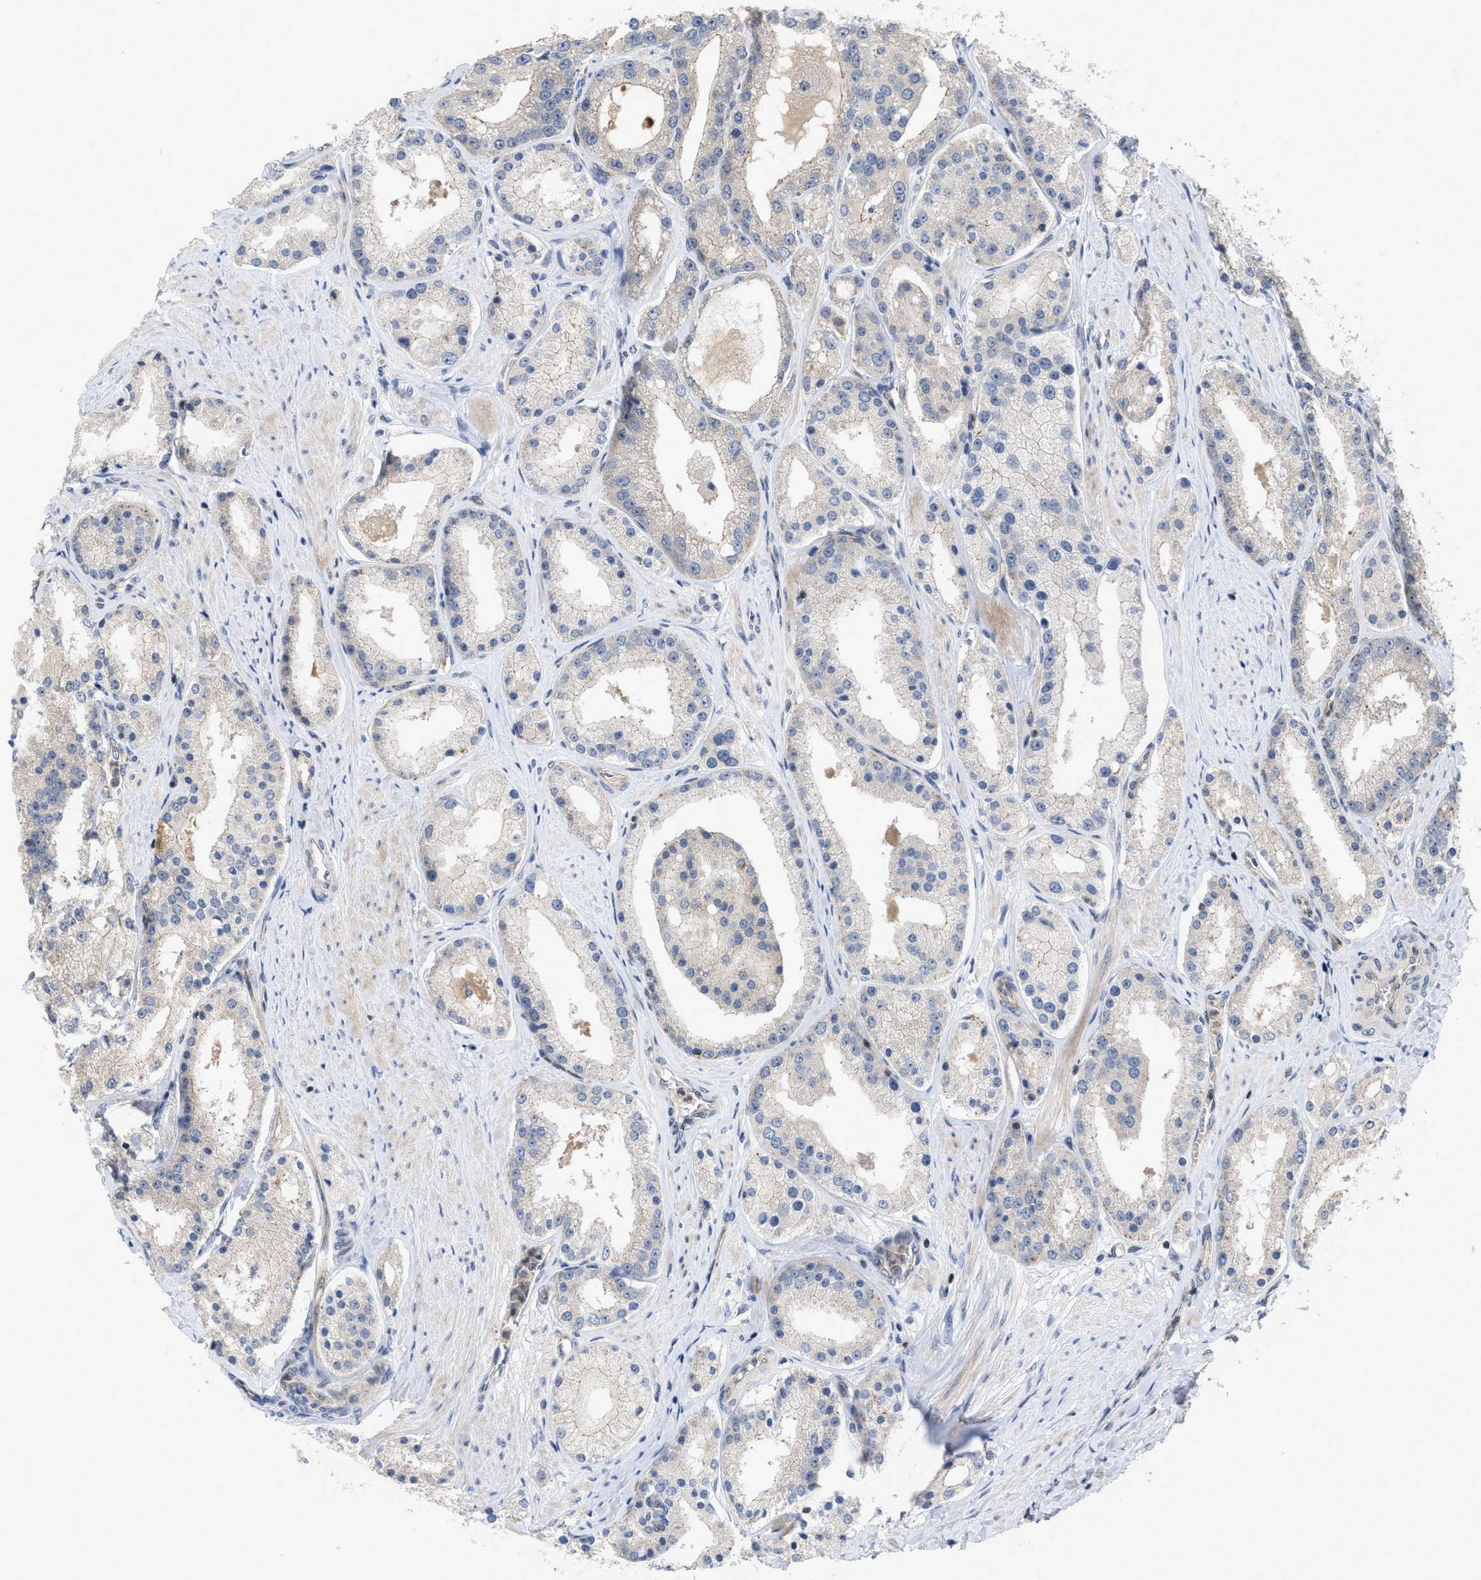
{"staining": {"intensity": "negative", "quantity": "none", "location": "none"}, "tissue": "prostate cancer", "cell_type": "Tumor cells", "image_type": "cancer", "snomed": [{"axis": "morphology", "description": "Adenocarcinoma, Low grade"}, {"axis": "topography", "description": "Prostate"}], "caption": "A high-resolution photomicrograph shows immunohistochemistry staining of prostate adenocarcinoma (low-grade), which demonstrates no significant staining in tumor cells. (DAB immunohistochemistry visualized using brightfield microscopy, high magnification).", "gene": "LDAF1", "patient": {"sex": "male", "age": 63}}